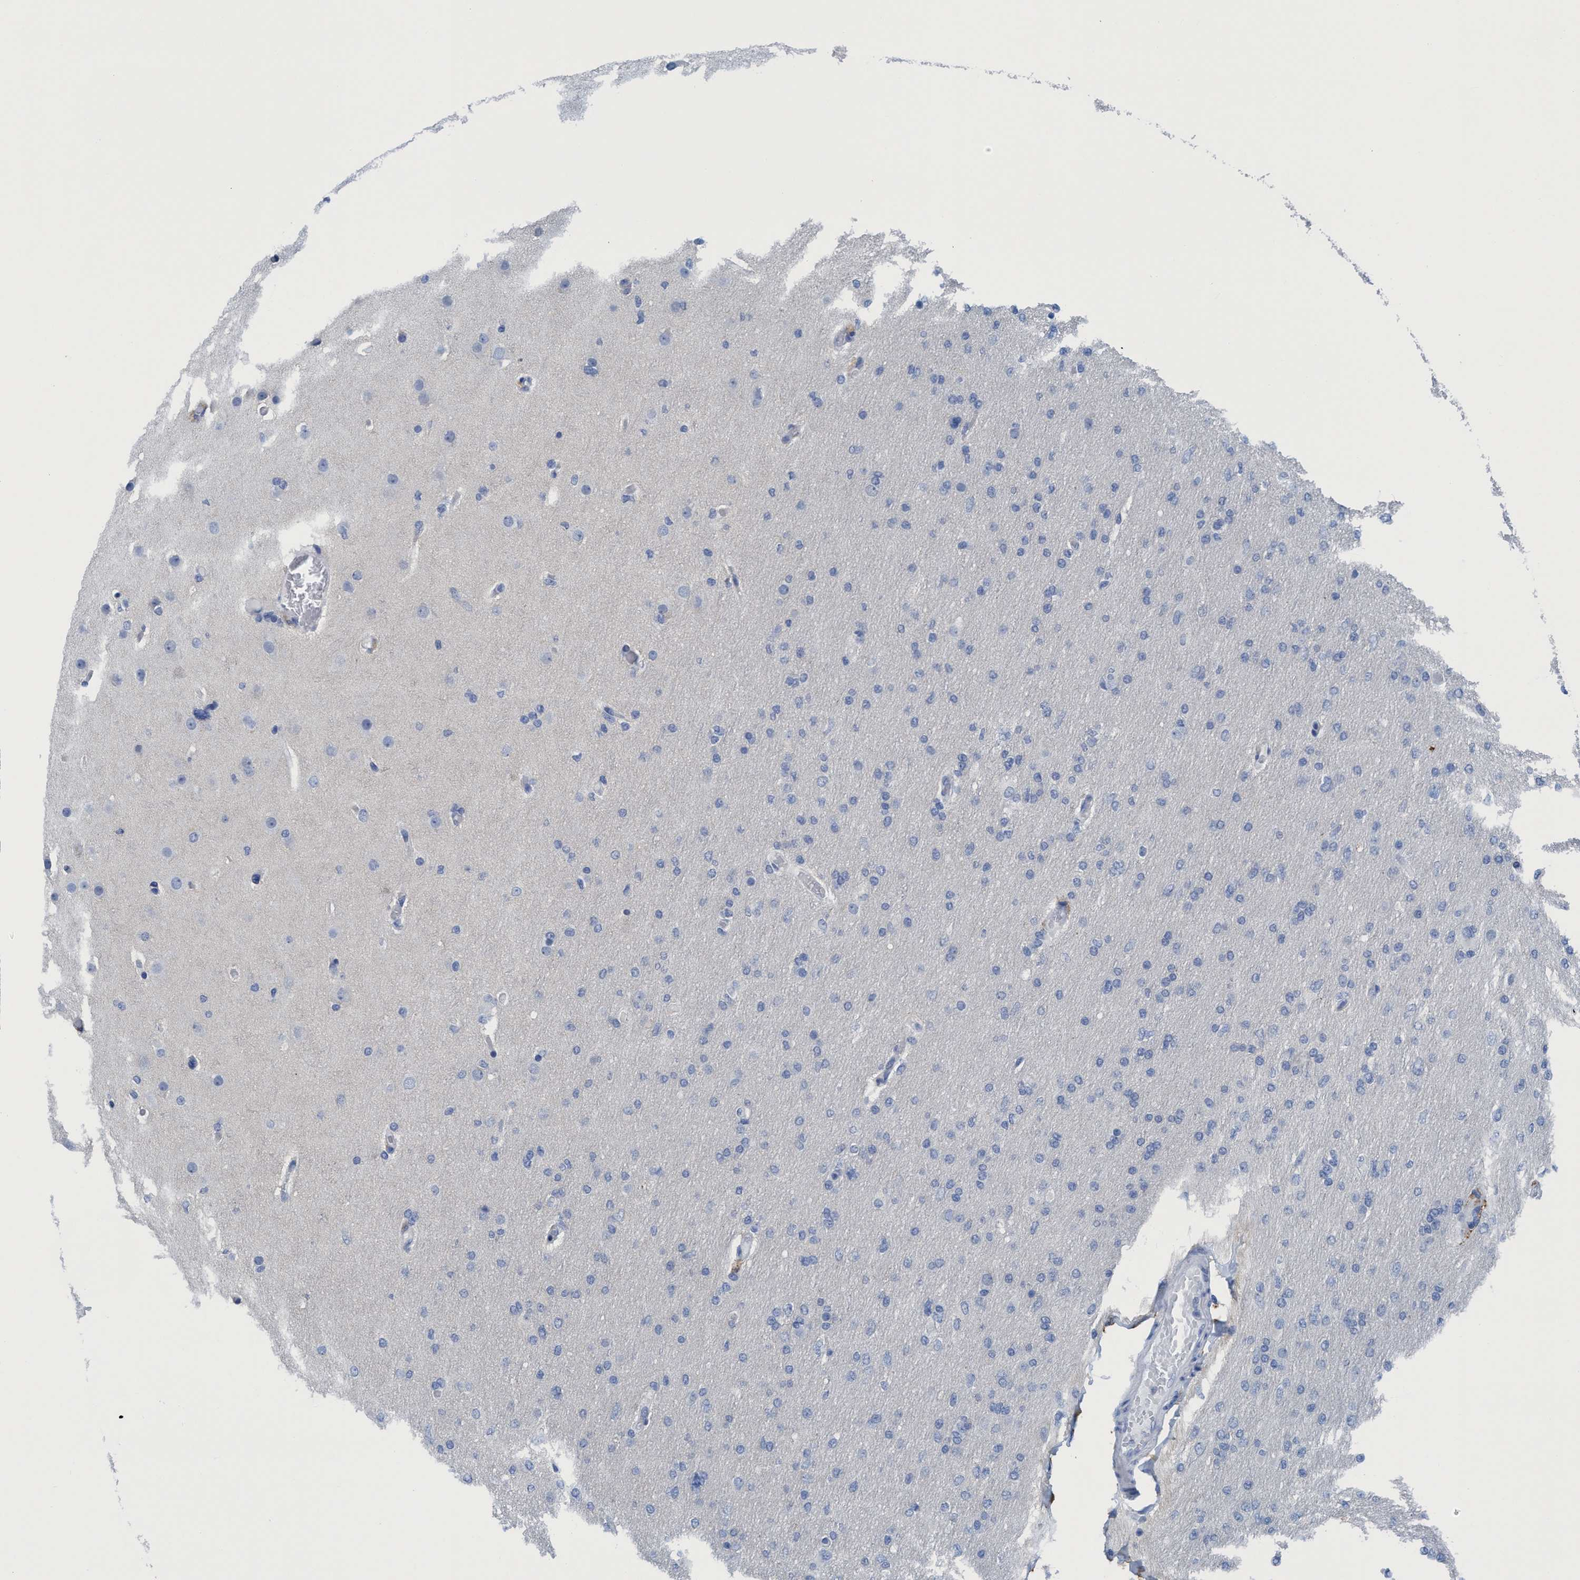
{"staining": {"intensity": "negative", "quantity": "none", "location": "none"}, "tissue": "glioma", "cell_type": "Tumor cells", "image_type": "cancer", "snomed": [{"axis": "morphology", "description": "Glioma, malignant, High grade"}, {"axis": "topography", "description": "Cerebral cortex"}], "caption": "Tumor cells are negative for protein expression in human malignant glioma (high-grade). (Stains: DAB IHC with hematoxylin counter stain, Microscopy: brightfield microscopy at high magnification).", "gene": "DNAI1", "patient": {"sex": "female", "age": 36}}